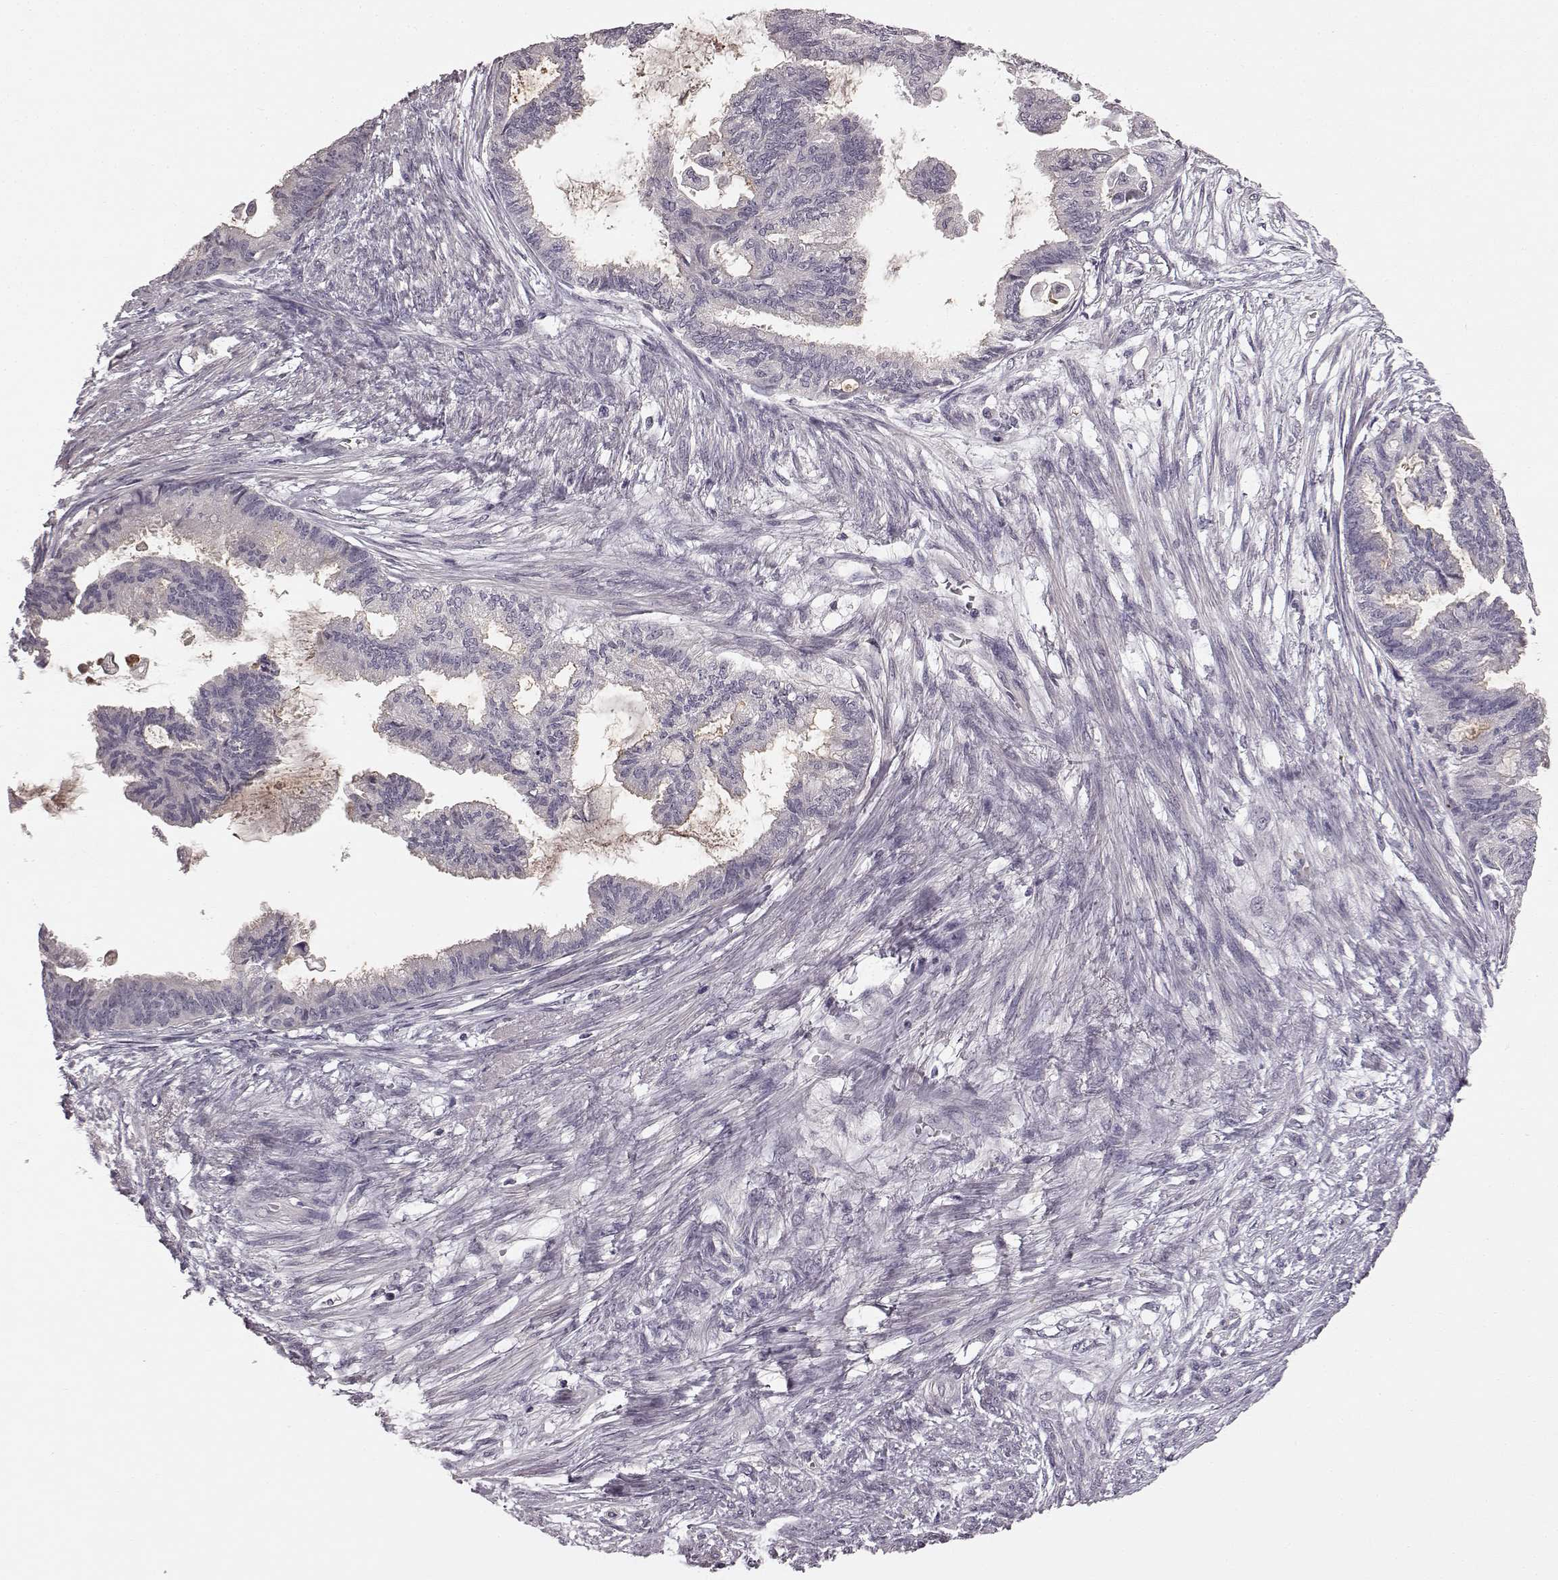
{"staining": {"intensity": "negative", "quantity": "none", "location": "none"}, "tissue": "endometrial cancer", "cell_type": "Tumor cells", "image_type": "cancer", "snomed": [{"axis": "morphology", "description": "Adenocarcinoma, NOS"}, {"axis": "topography", "description": "Endometrium"}], "caption": "Immunohistochemistry of human endometrial cancer reveals no staining in tumor cells.", "gene": "SLC22A18", "patient": {"sex": "female", "age": 86}}